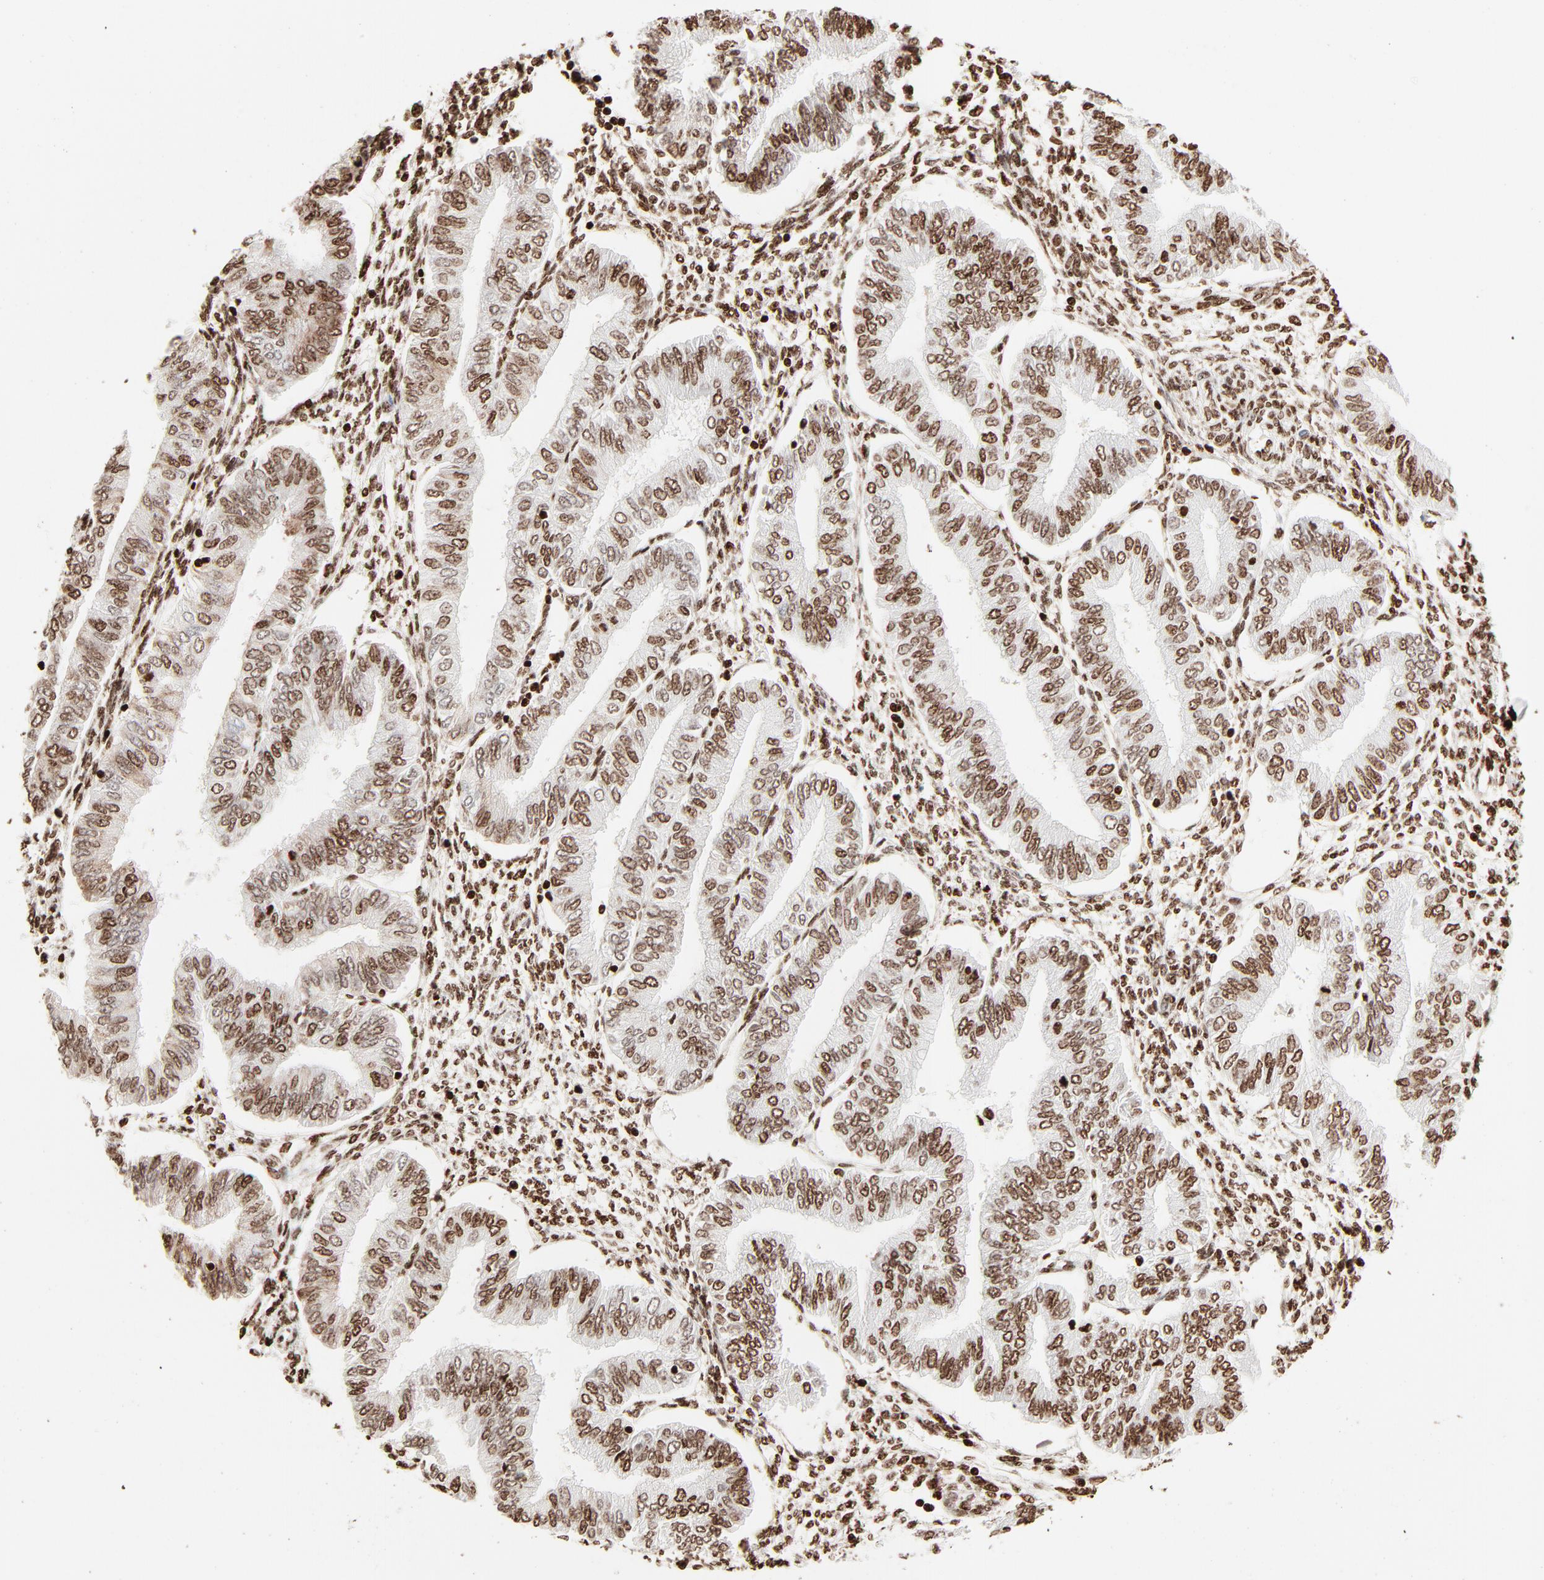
{"staining": {"intensity": "moderate", "quantity": ">75%", "location": "nuclear"}, "tissue": "endometrial cancer", "cell_type": "Tumor cells", "image_type": "cancer", "snomed": [{"axis": "morphology", "description": "Adenocarcinoma, NOS"}, {"axis": "topography", "description": "Endometrium"}], "caption": "The micrograph exhibits staining of endometrial cancer (adenocarcinoma), revealing moderate nuclear protein staining (brown color) within tumor cells. (Brightfield microscopy of DAB IHC at high magnification).", "gene": "HMGB2", "patient": {"sex": "female", "age": 51}}